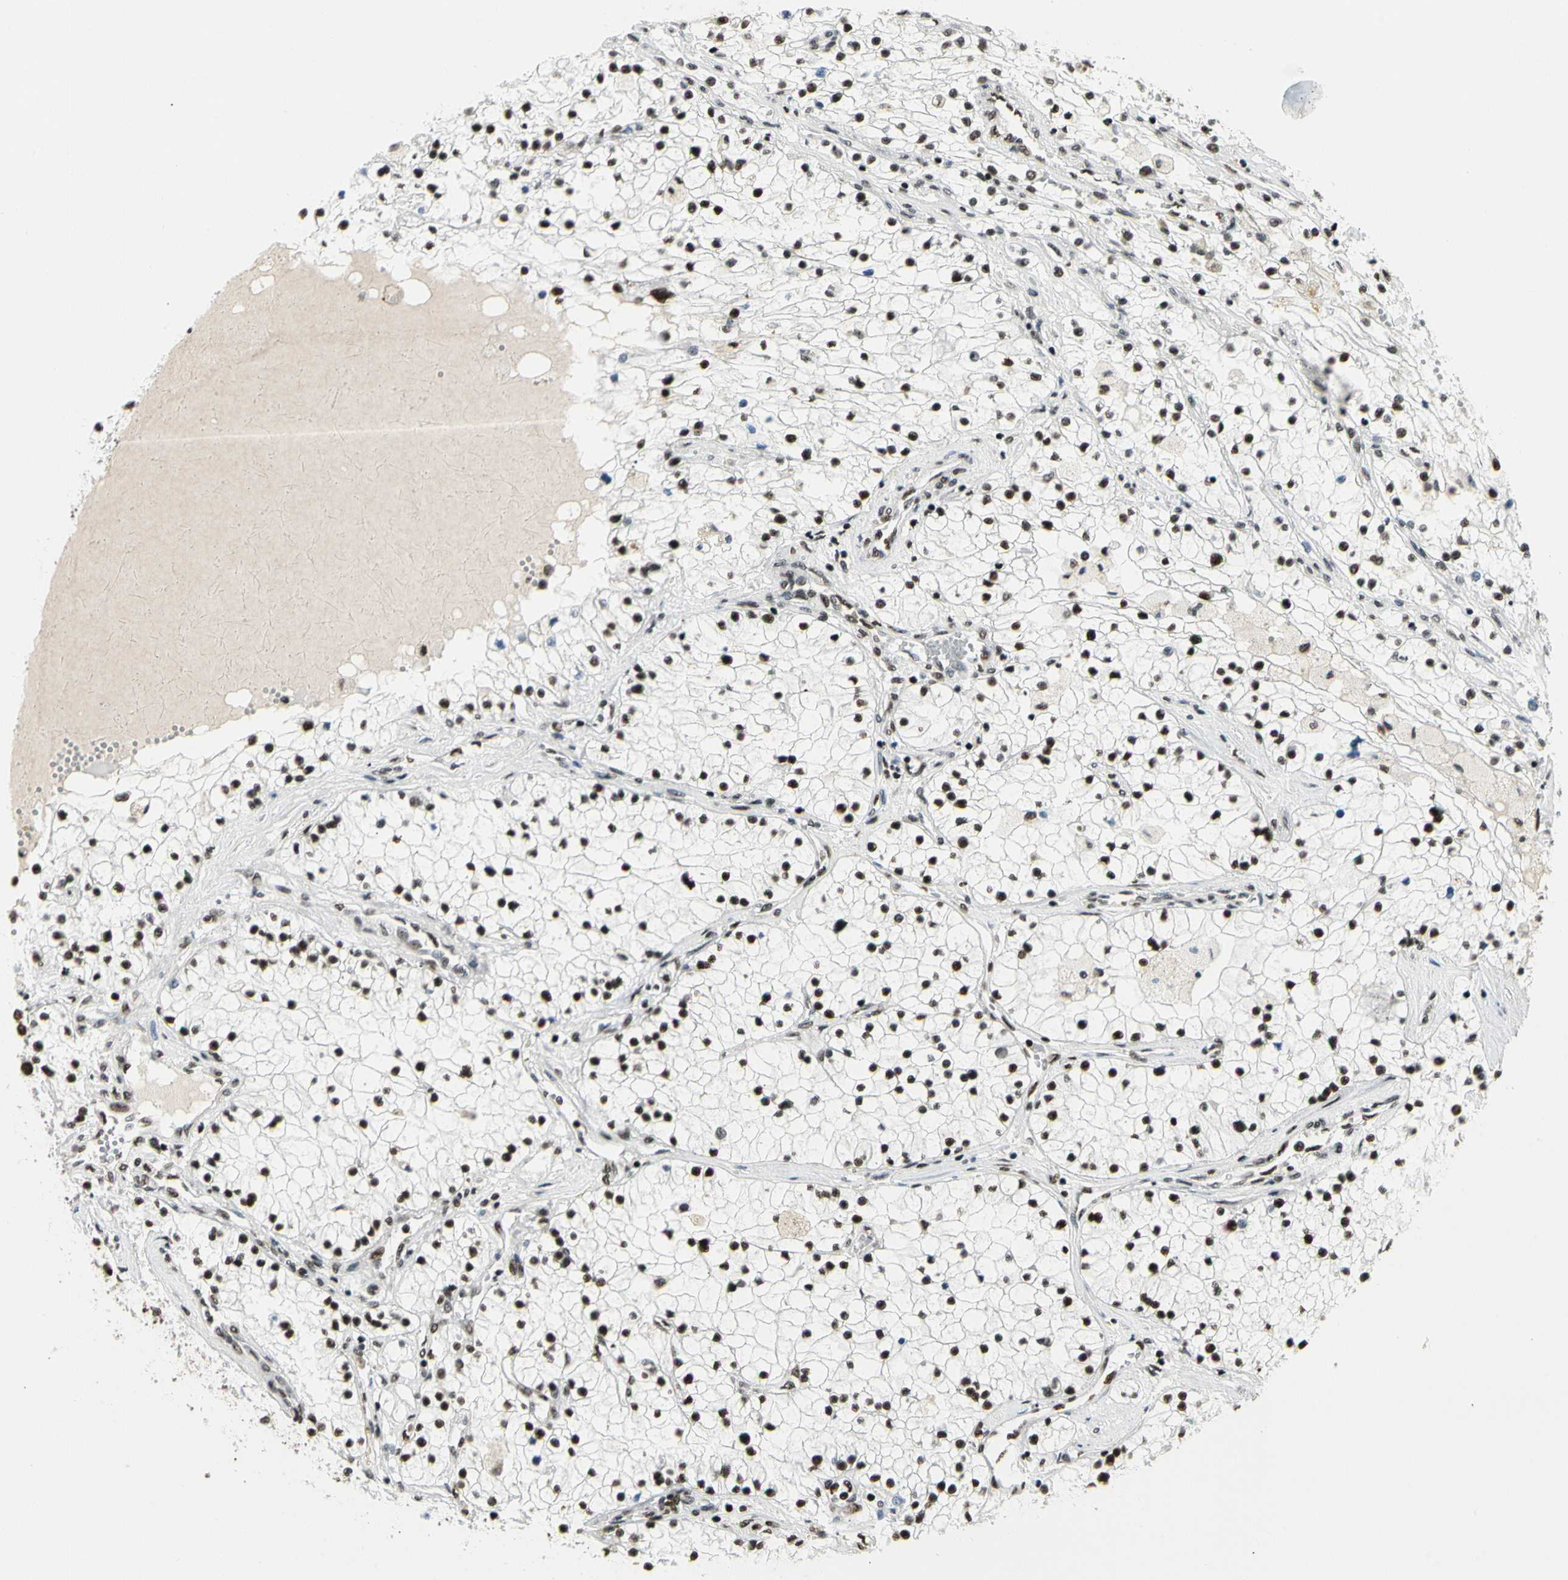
{"staining": {"intensity": "strong", "quantity": ">75%", "location": "nuclear"}, "tissue": "renal cancer", "cell_type": "Tumor cells", "image_type": "cancer", "snomed": [{"axis": "morphology", "description": "Adenocarcinoma, NOS"}, {"axis": "topography", "description": "Kidney"}], "caption": "Renal cancer (adenocarcinoma) was stained to show a protein in brown. There is high levels of strong nuclear positivity in about >75% of tumor cells.", "gene": "SRSF11", "patient": {"sex": "male", "age": 68}}